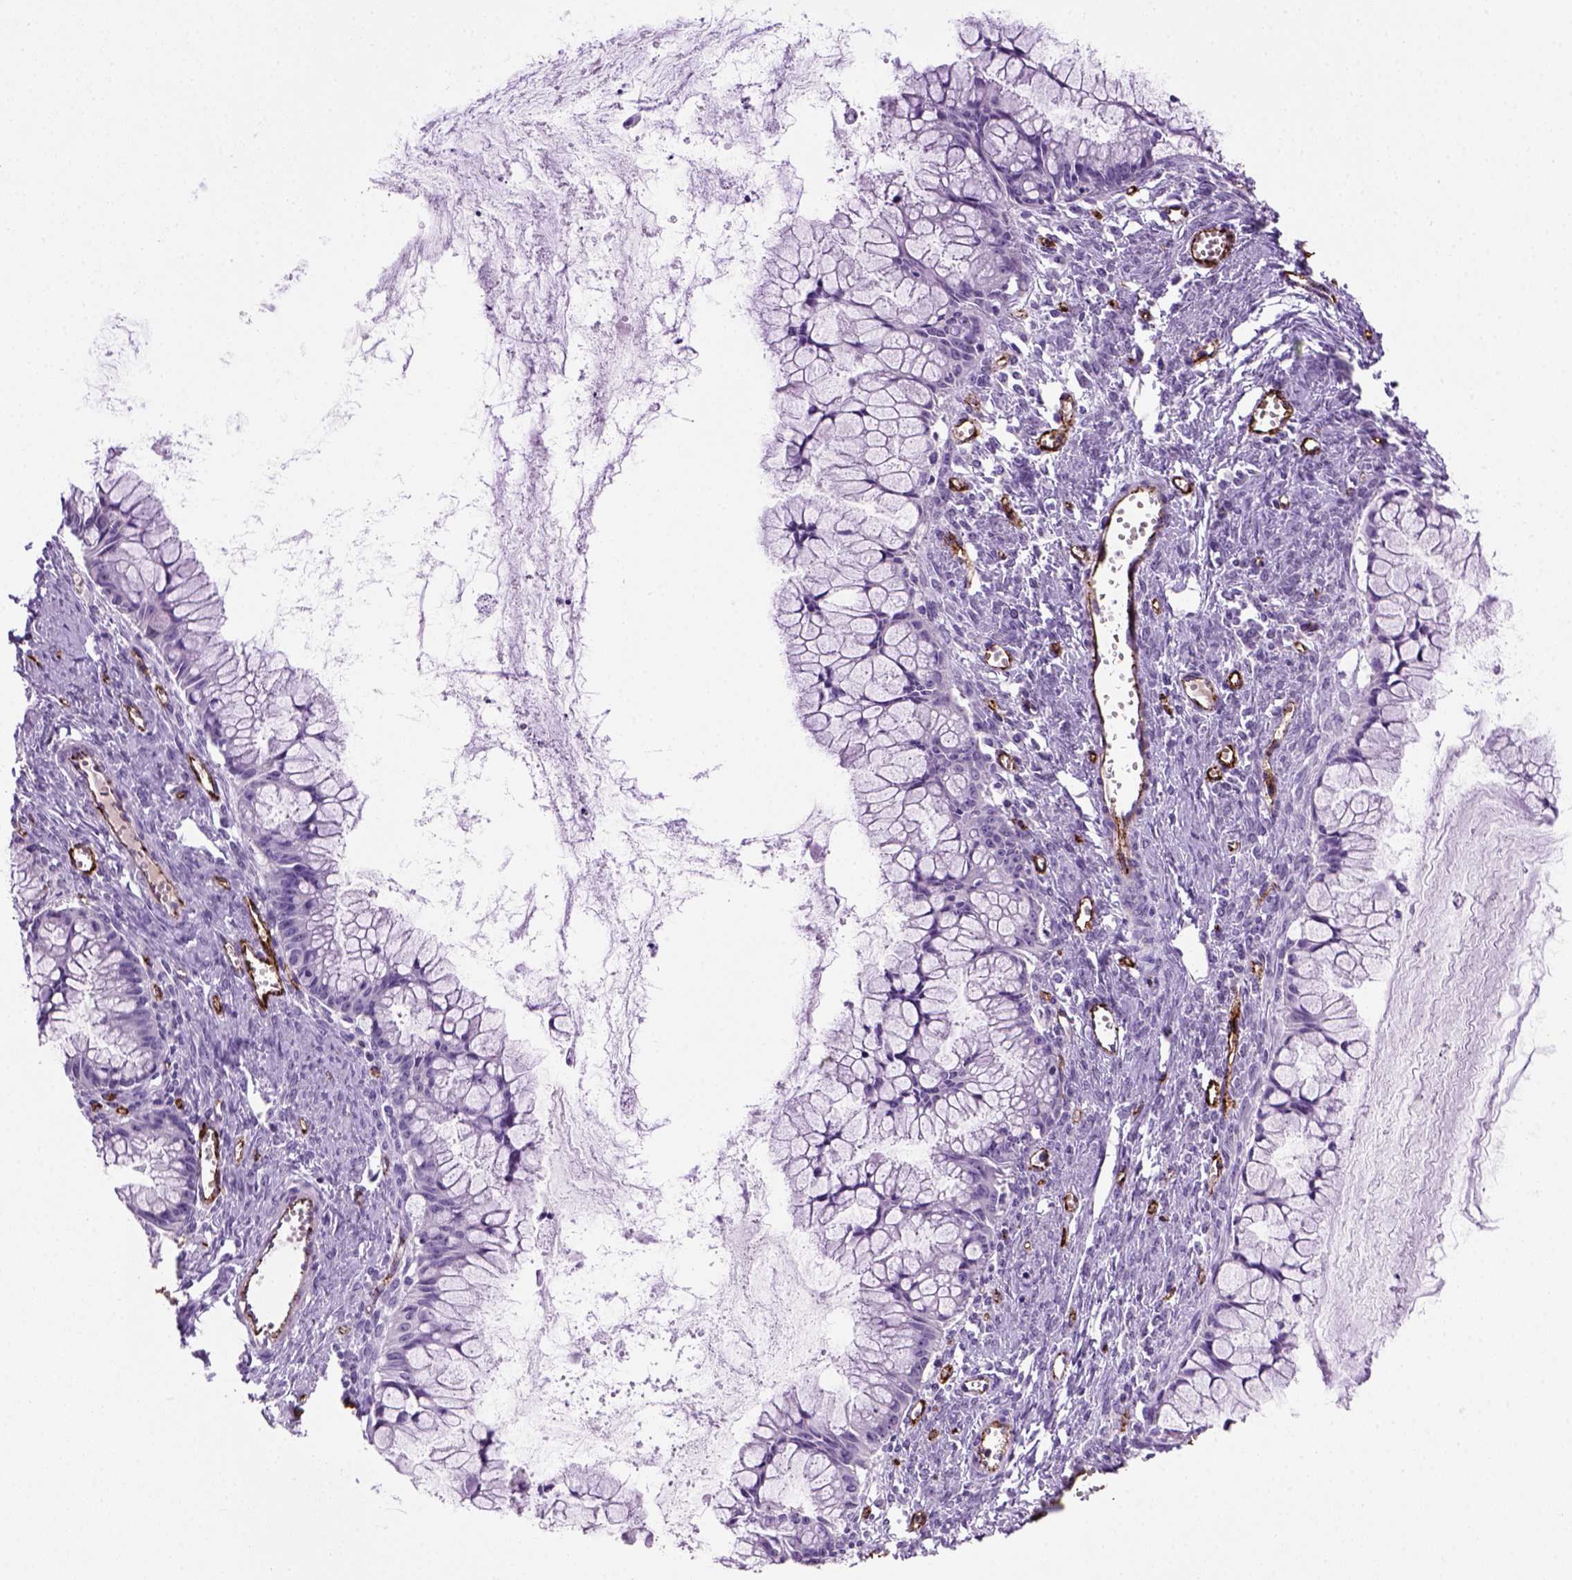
{"staining": {"intensity": "negative", "quantity": "none", "location": "none"}, "tissue": "ovarian cancer", "cell_type": "Tumor cells", "image_type": "cancer", "snomed": [{"axis": "morphology", "description": "Cystadenocarcinoma, mucinous, NOS"}, {"axis": "topography", "description": "Ovary"}], "caption": "Immunohistochemistry (IHC) of ovarian cancer (mucinous cystadenocarcinoma) reveals no expression in tumor cells. (Stains: DAB IHC with hematoxylin counter stain, Microscopy: brightfield microscopy at high magnification).", "gene": "VWF", "patient": {"sex": "female", "age": 41}}